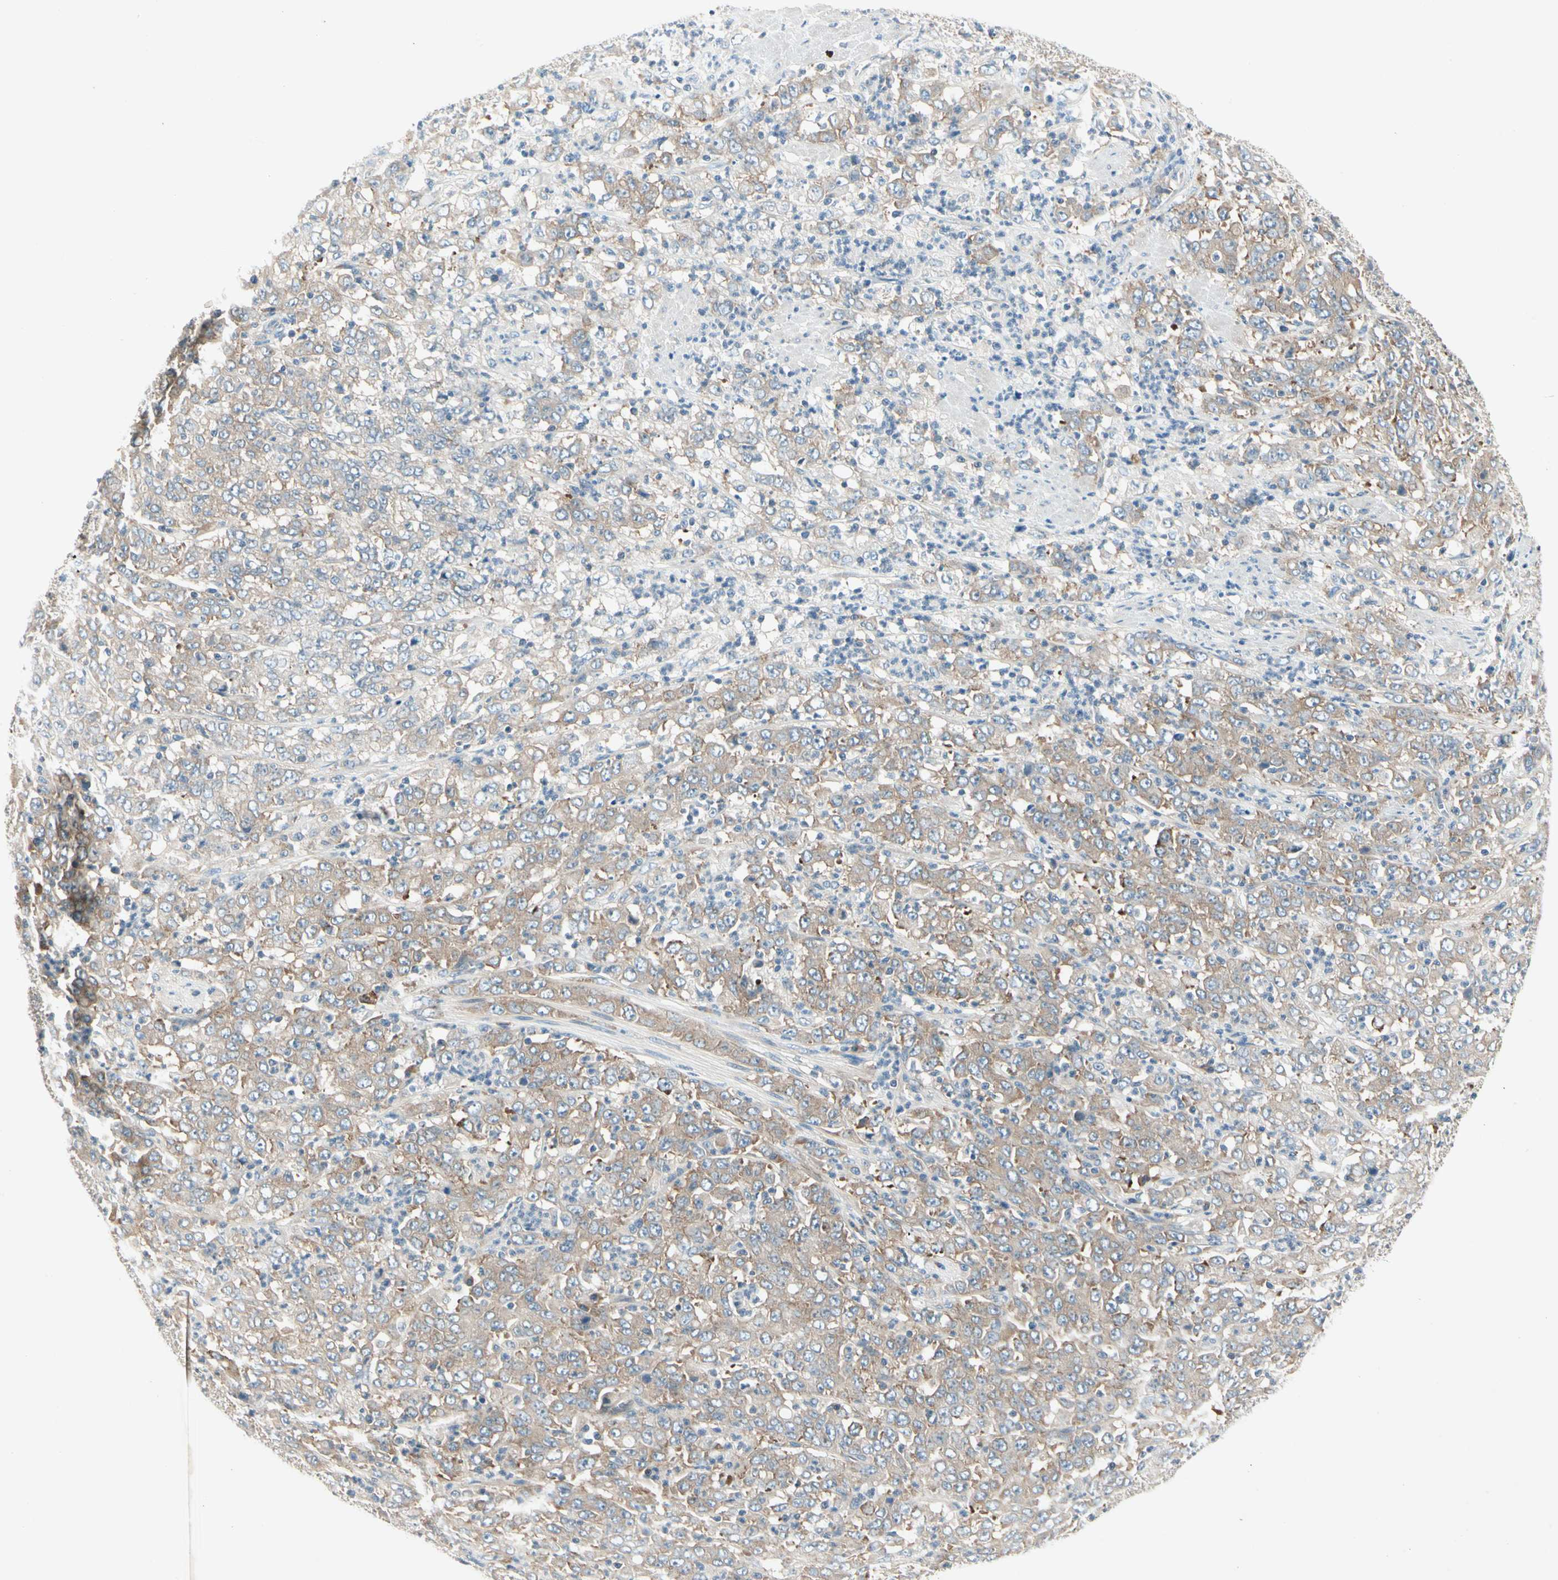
{"staining": {"intensity": "weak", "quantity": ">75%", "location": "cytoplasmic/membranous"}, "tissue": "stomach cancer", "cell_type": "Tumor cells", "image_type": "cancer", "snomed": [{"axis": "morphology", "description": "Adenocarcinoma, NOS"}, {"axis": "topography", "description": "Stomach, lower"}], "caption": "Protein expression analysis of stomach adenocarcinoma exhibits weak cytoplasmic/membranous positivity in approximately >75% of tumor cells.", "gene": "IL1R1", "patient": {"sex": "female", "age": 71}}